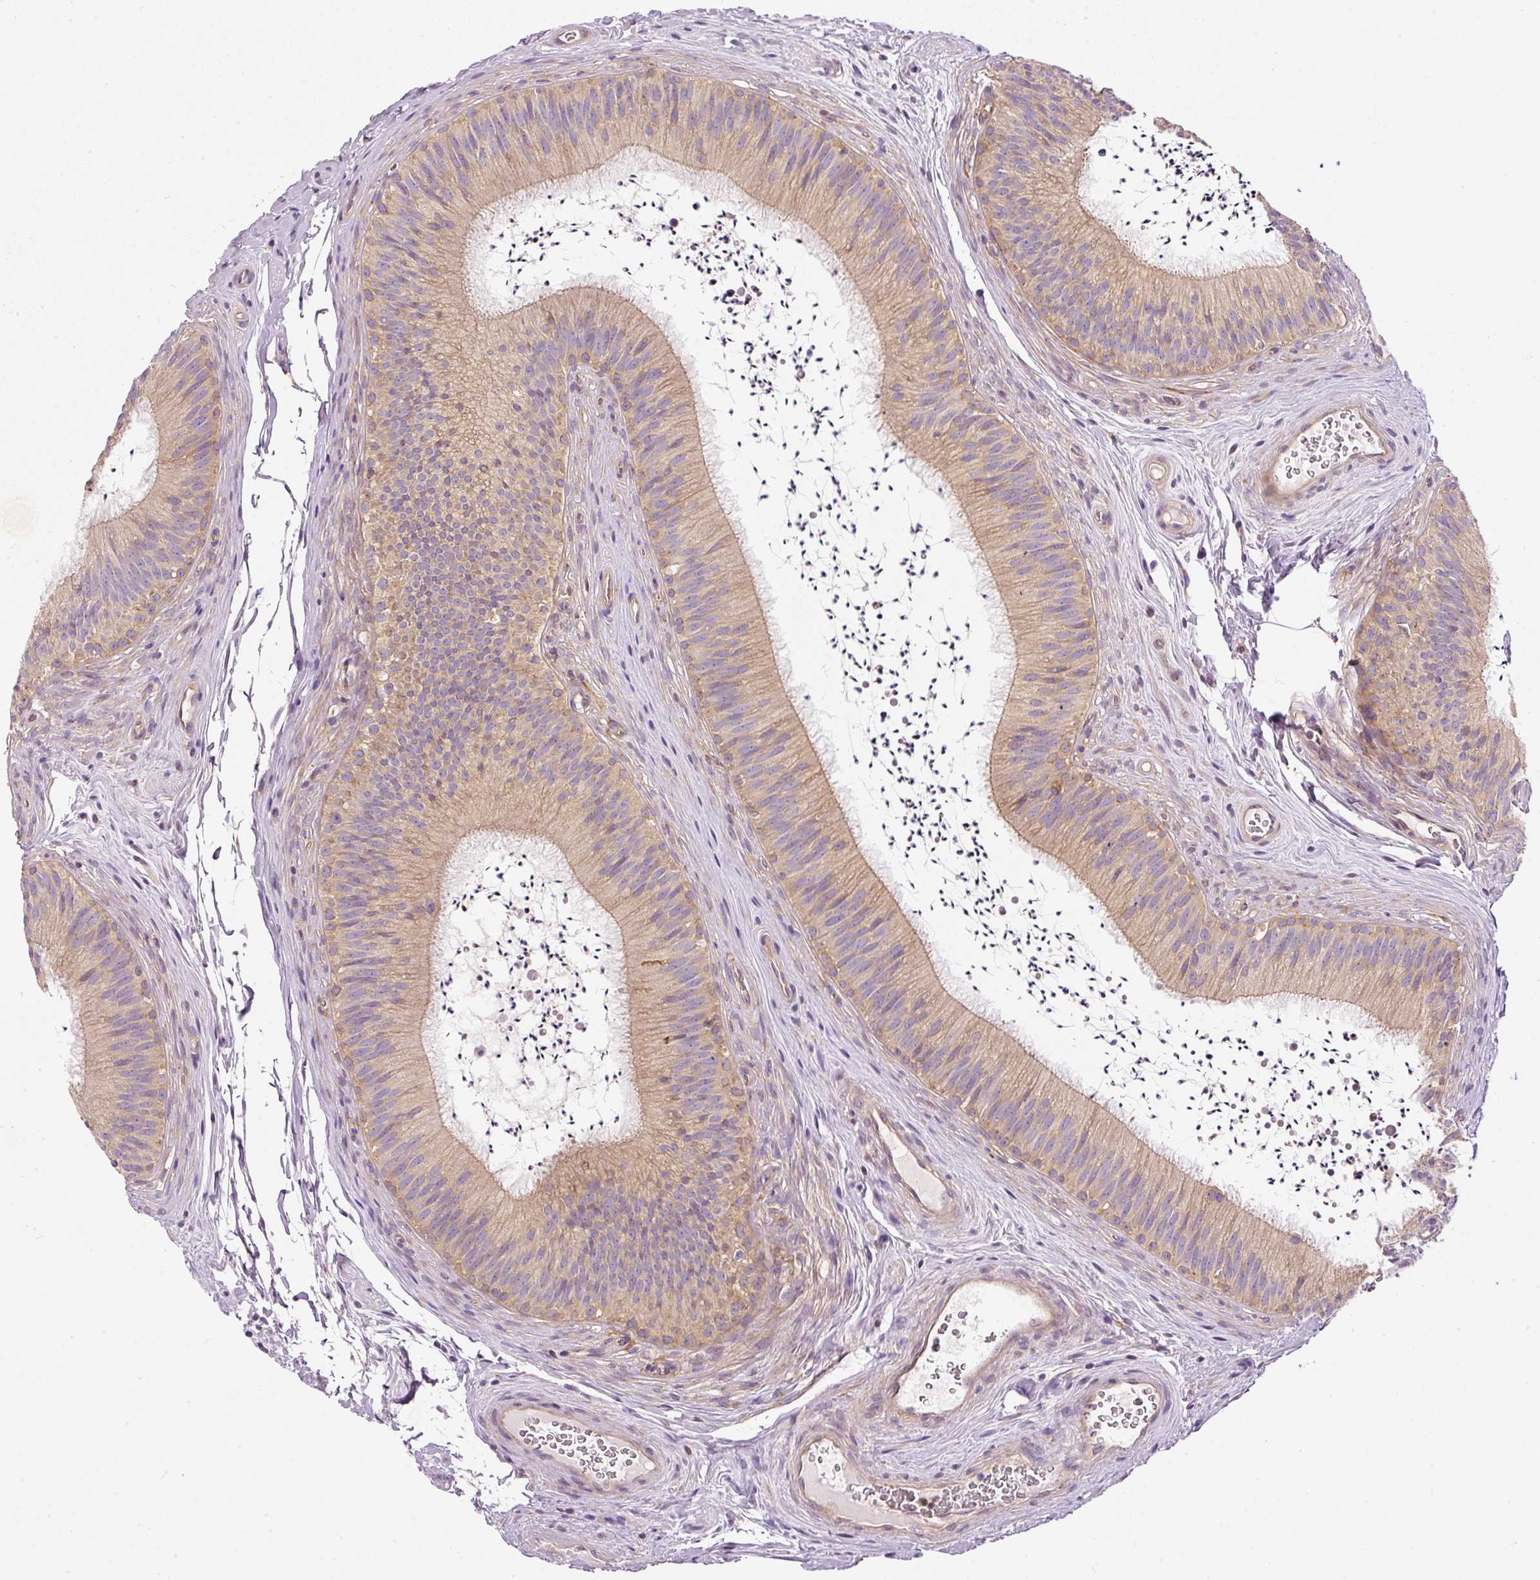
{"staining": {"intensity": "moderate", "quantity": "<25%", "location": "cytoplasmic/membranous"}, "tissue": "epididymis", "cell_type": "Glandular cells", "image_type": "normal", "snomed": [{"axis": "morphology", "description": "Normal tissue, NOS"}, {"axis": "topography", "description": "Epididymis"}], "caption": "A low amount of moderate cytoplasmic/membranous positivity is identified in approximately <25% of glandular cells in unremarkable epididymis.", "gene": "TBC1D2B", "patient": {"sex": "male", "age": 24}}